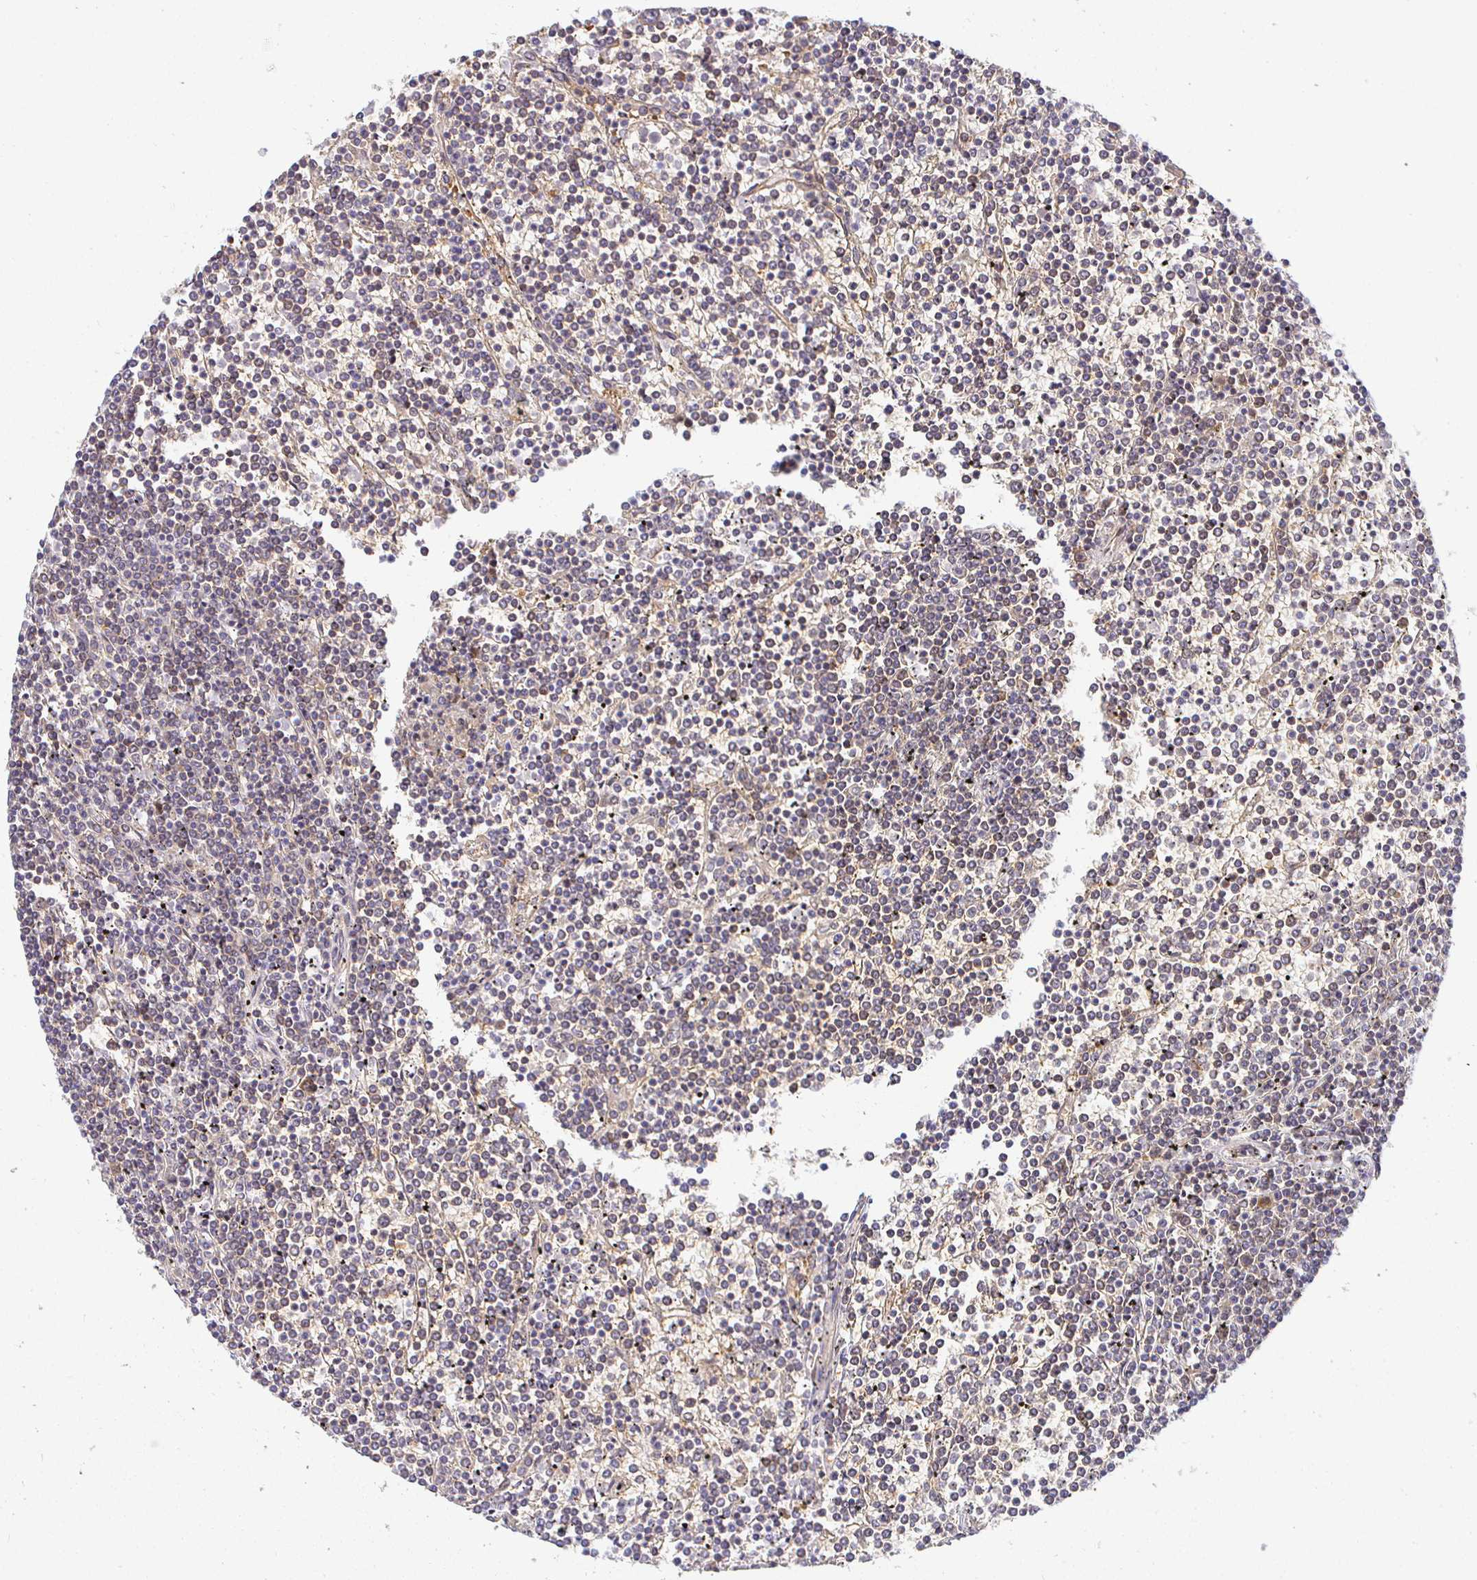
{"staining": {"intensity": "negative", "quantity": "none", "location": "none"}, "tissue": "lymphoma", "cell_type": "Tumor cells", "image_type": "cancer", "snomed": [{"axis": "morphology", "description": "Malignant lymphoma, non-Hodgkin's type, Low grade"}, {"axis": "topography", "description": "Spleen"}], "caption": "This is a histopathology image of immunohistochemistry staining of low-grade malignant lymphoma, non-Hodgkin's type, which shows no positivity in tumor cells.", "gene": "IRAK1", "patient": {"sex": "female", "age": 19}}